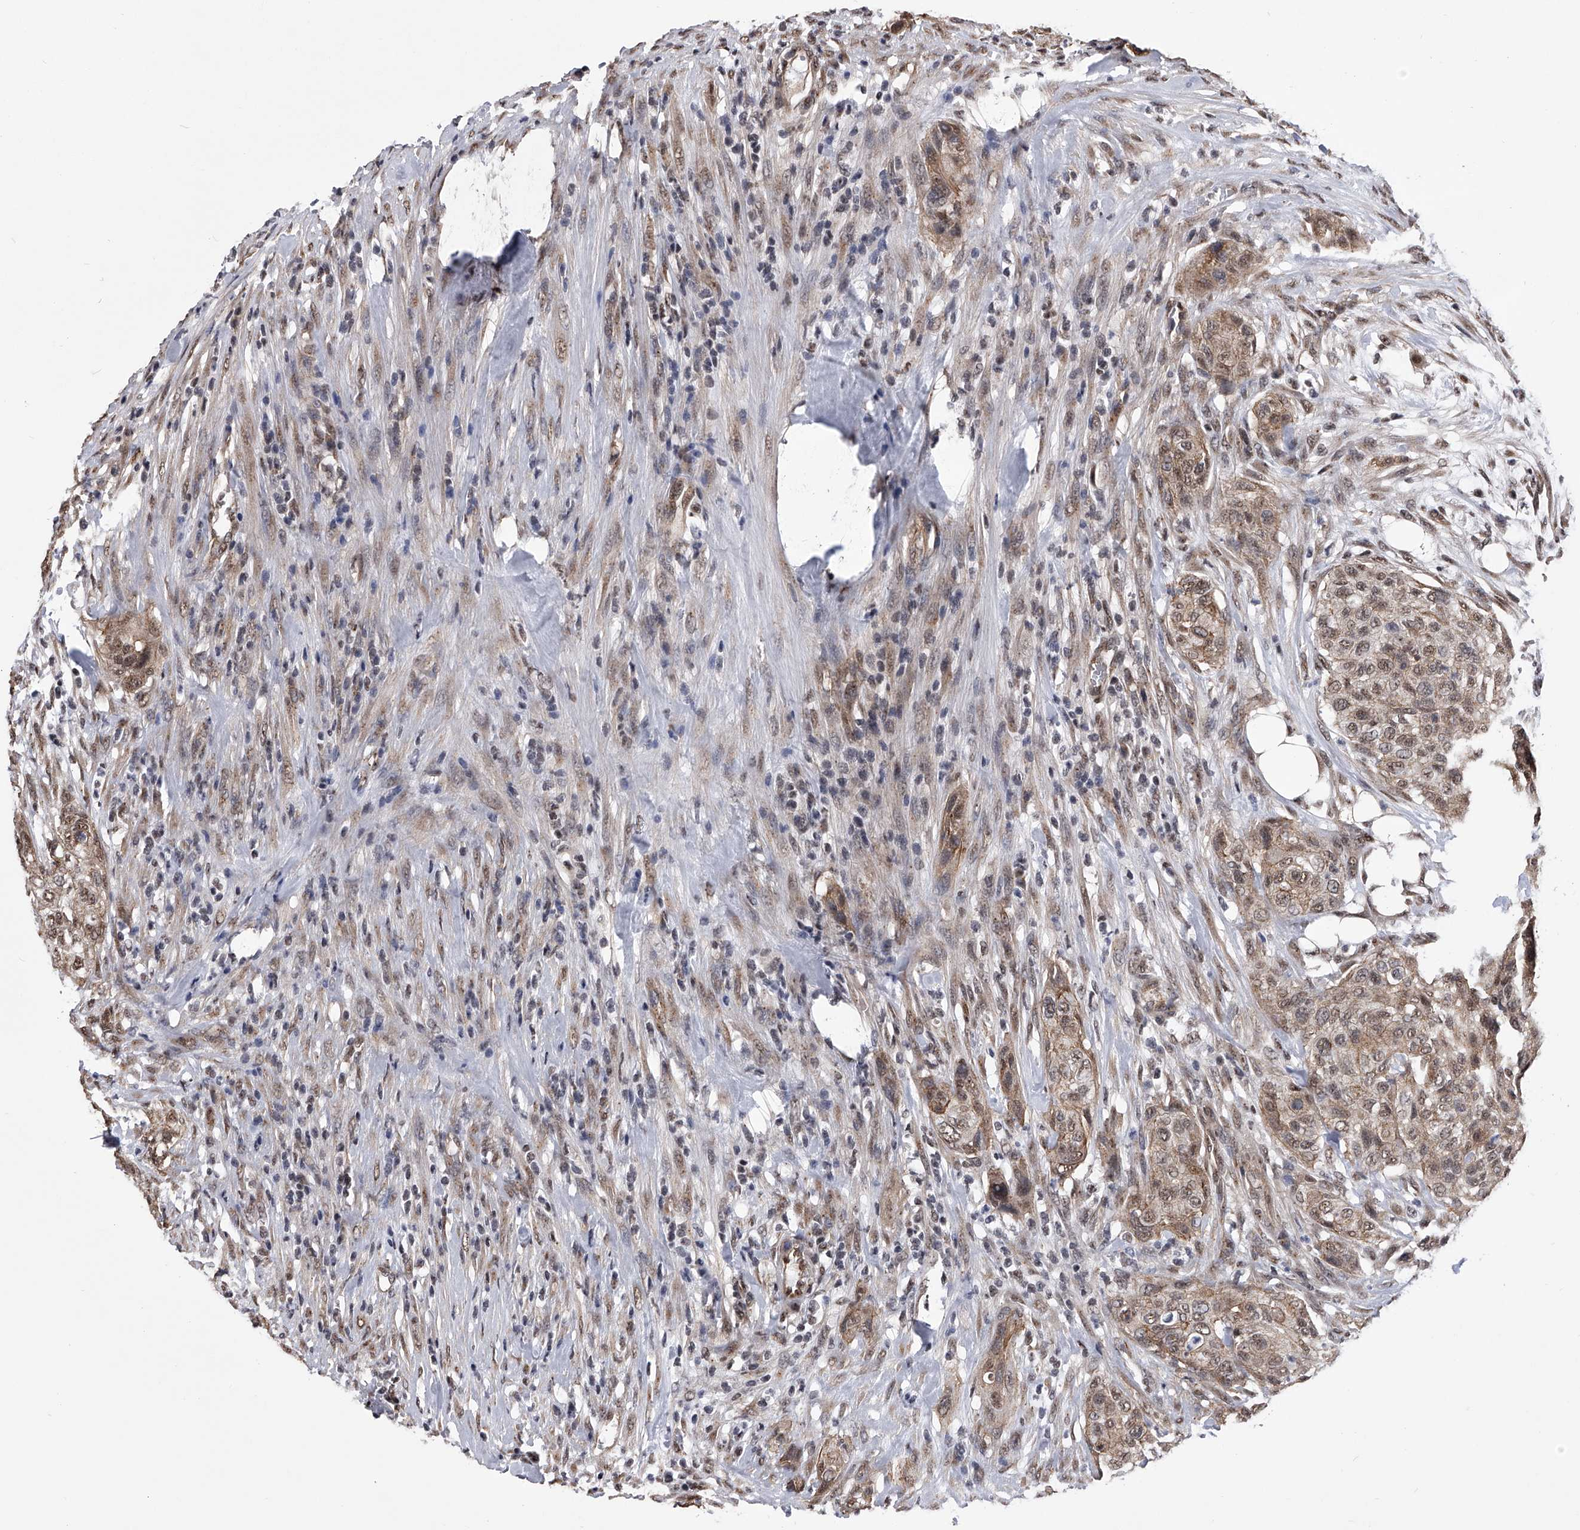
{"staining": {"intensity": "moderate", "quantity": ">75%", "location": "cytoplasmic/membranous,nuclear"}, "tissue": "urothelial cancer", "cell_type": "Tumor cells", "image_type": "cancer", "snomed": [{"axis": "morphology", "description": "Urothelial carcinoma, High grade"}, {"axis": "topography", "description": "Urinary bladder"}], "caption": "Protein staining shows moderate cytoplasmic/membranous and nuclear positivity in approximately >75% of tumor cells in urothelial cancer.", "gene": "ZNF76", "patient": {"sex": "male", "age": 35}}